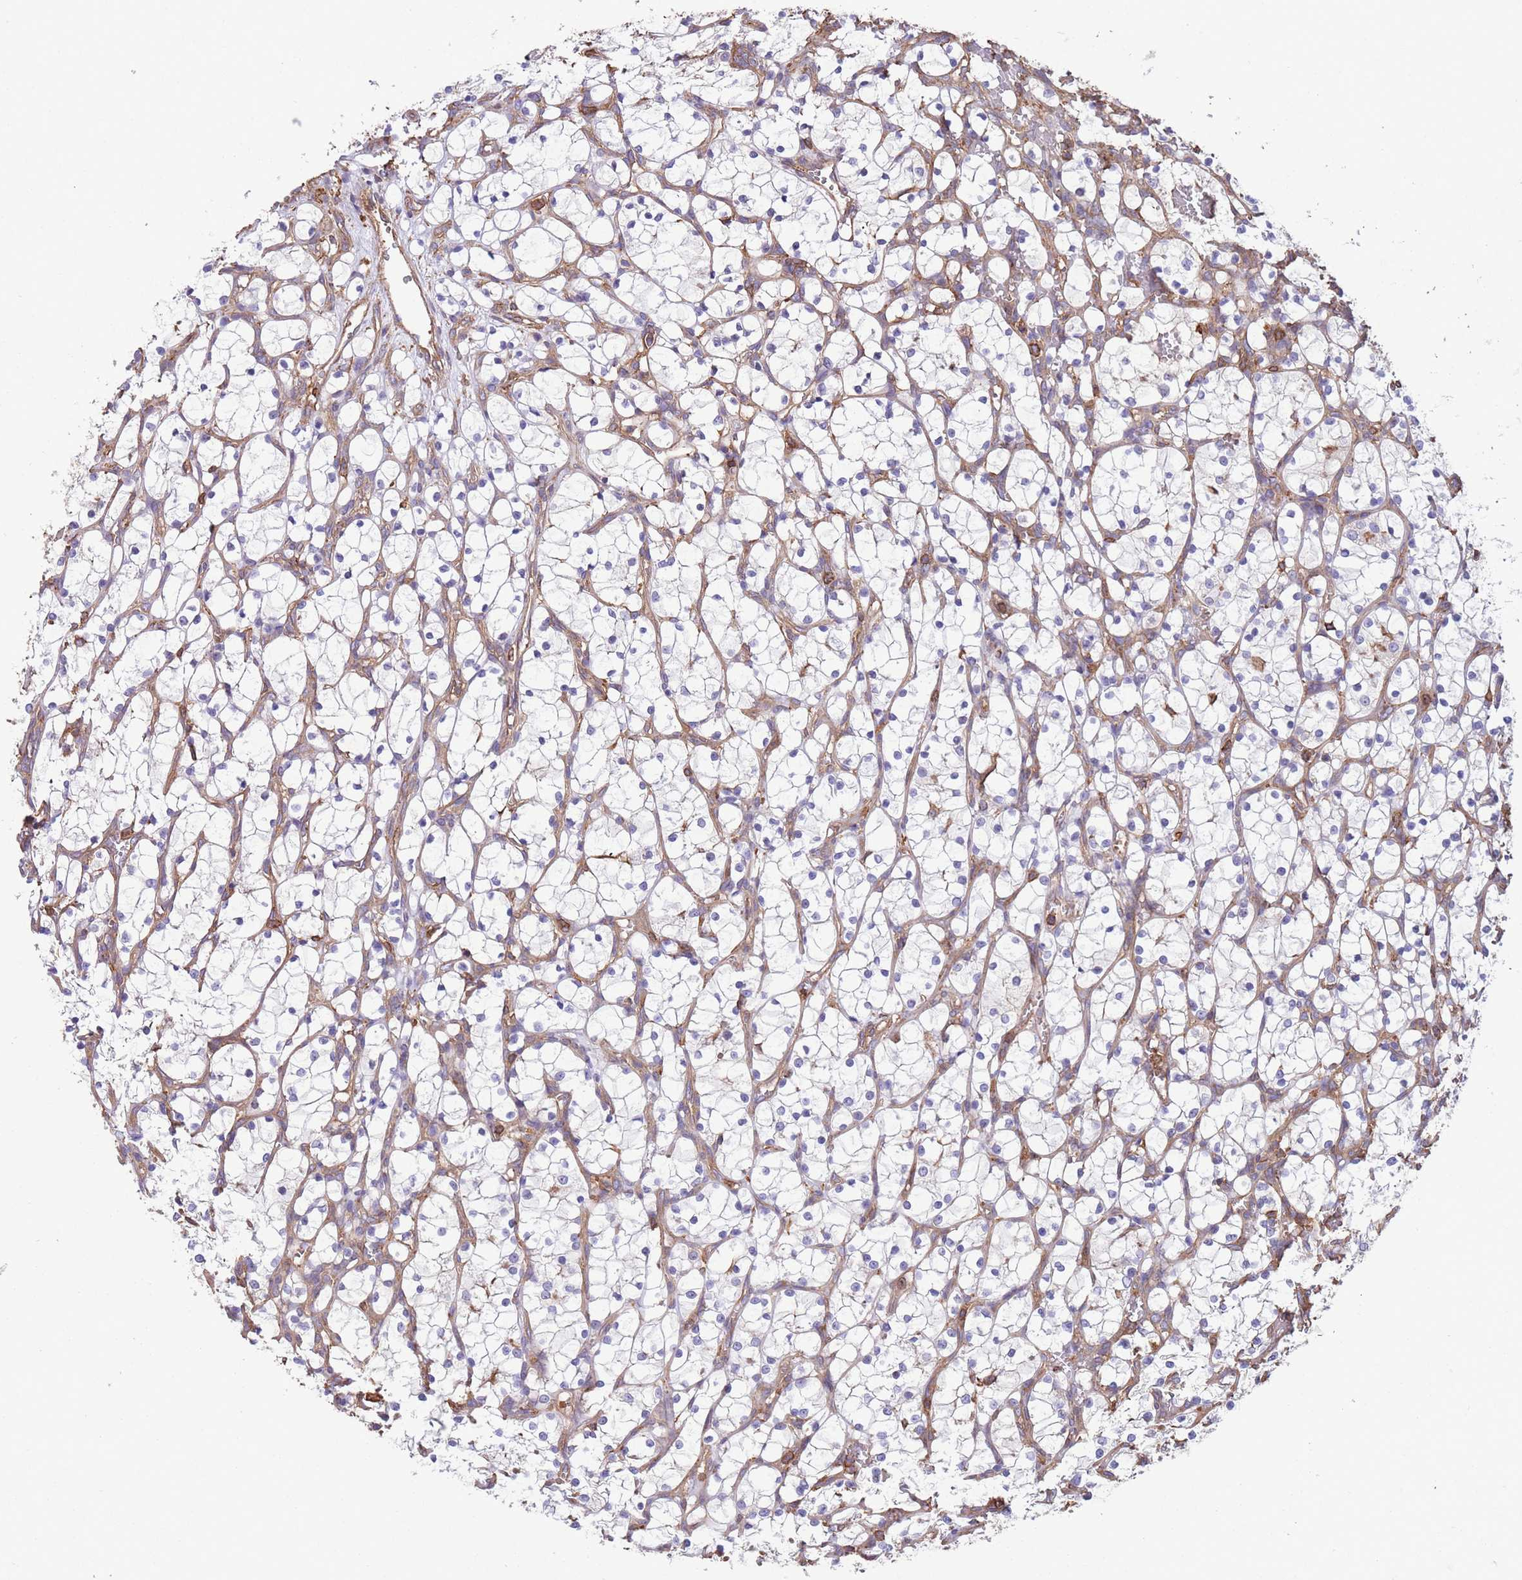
{"staining": {"intensity": "negative", "quantity": "none", "location": "none"}, "tissue": "renal cancer", "cell_type": "Tumor cells", "image_type": "cancer", "snomed": [{"axis": "morphology", "description": "Adenocarcinoma, NOS"}, {"axis": "topography", "description": "Kidney"}], "caption": "Photomicrograph shows no protein staining in tumor cells of renal cancer (adenocarcinoma) tissue.", "gene": "LRRN4CL", "patient": {"sex": "female", "age": 69}}